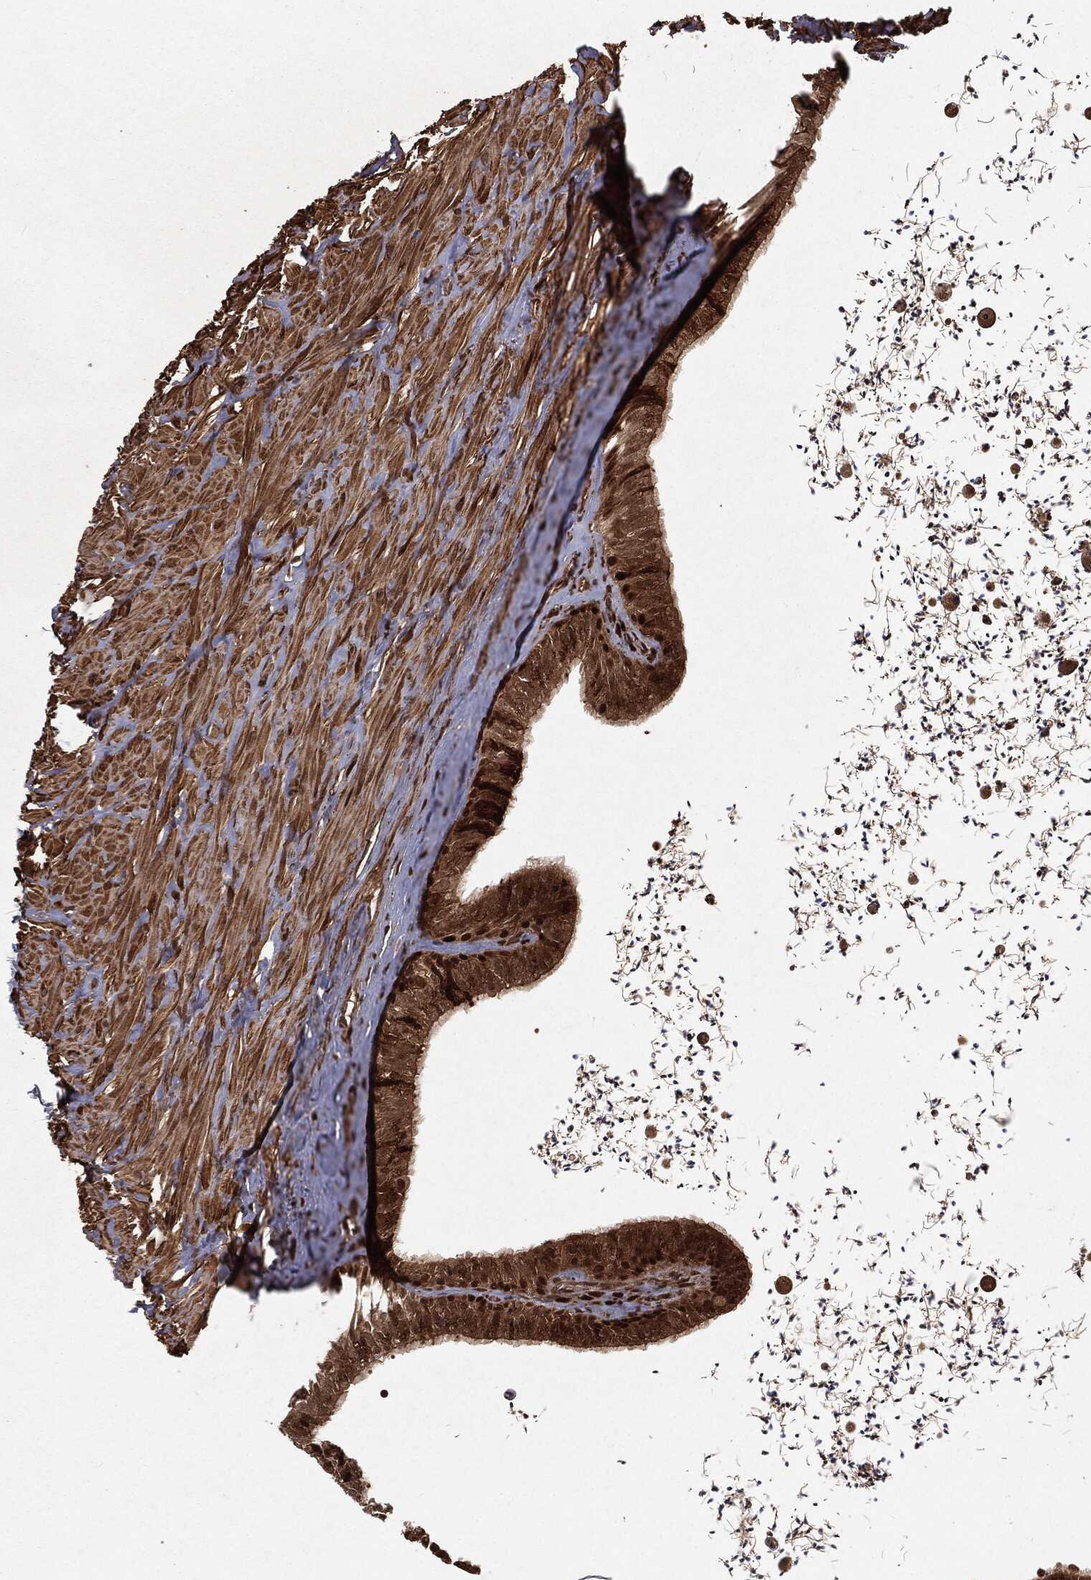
{"staining": {"intensity": "strong", "quantity": ">75%", "location": "cytoplasmic/membranous,nuclear"}, "tissue": "epididymis", "cell_type": "Glandular cells", "image_type": "normal", "snomed": [{"axis": "morphology", "description": "Normal tissue, NOS"}, {"axis": "topography", "description": "Epididymis"}], "caption": "An image showing strong cytoplasmic/membranous,nuclear positivity in approximately >75% of glandular cells in normal epididymis, as visualized by brown immunohistochemical staining.", "gene": "RANBP9", "patient": {"sex": "male", "age": 32}}